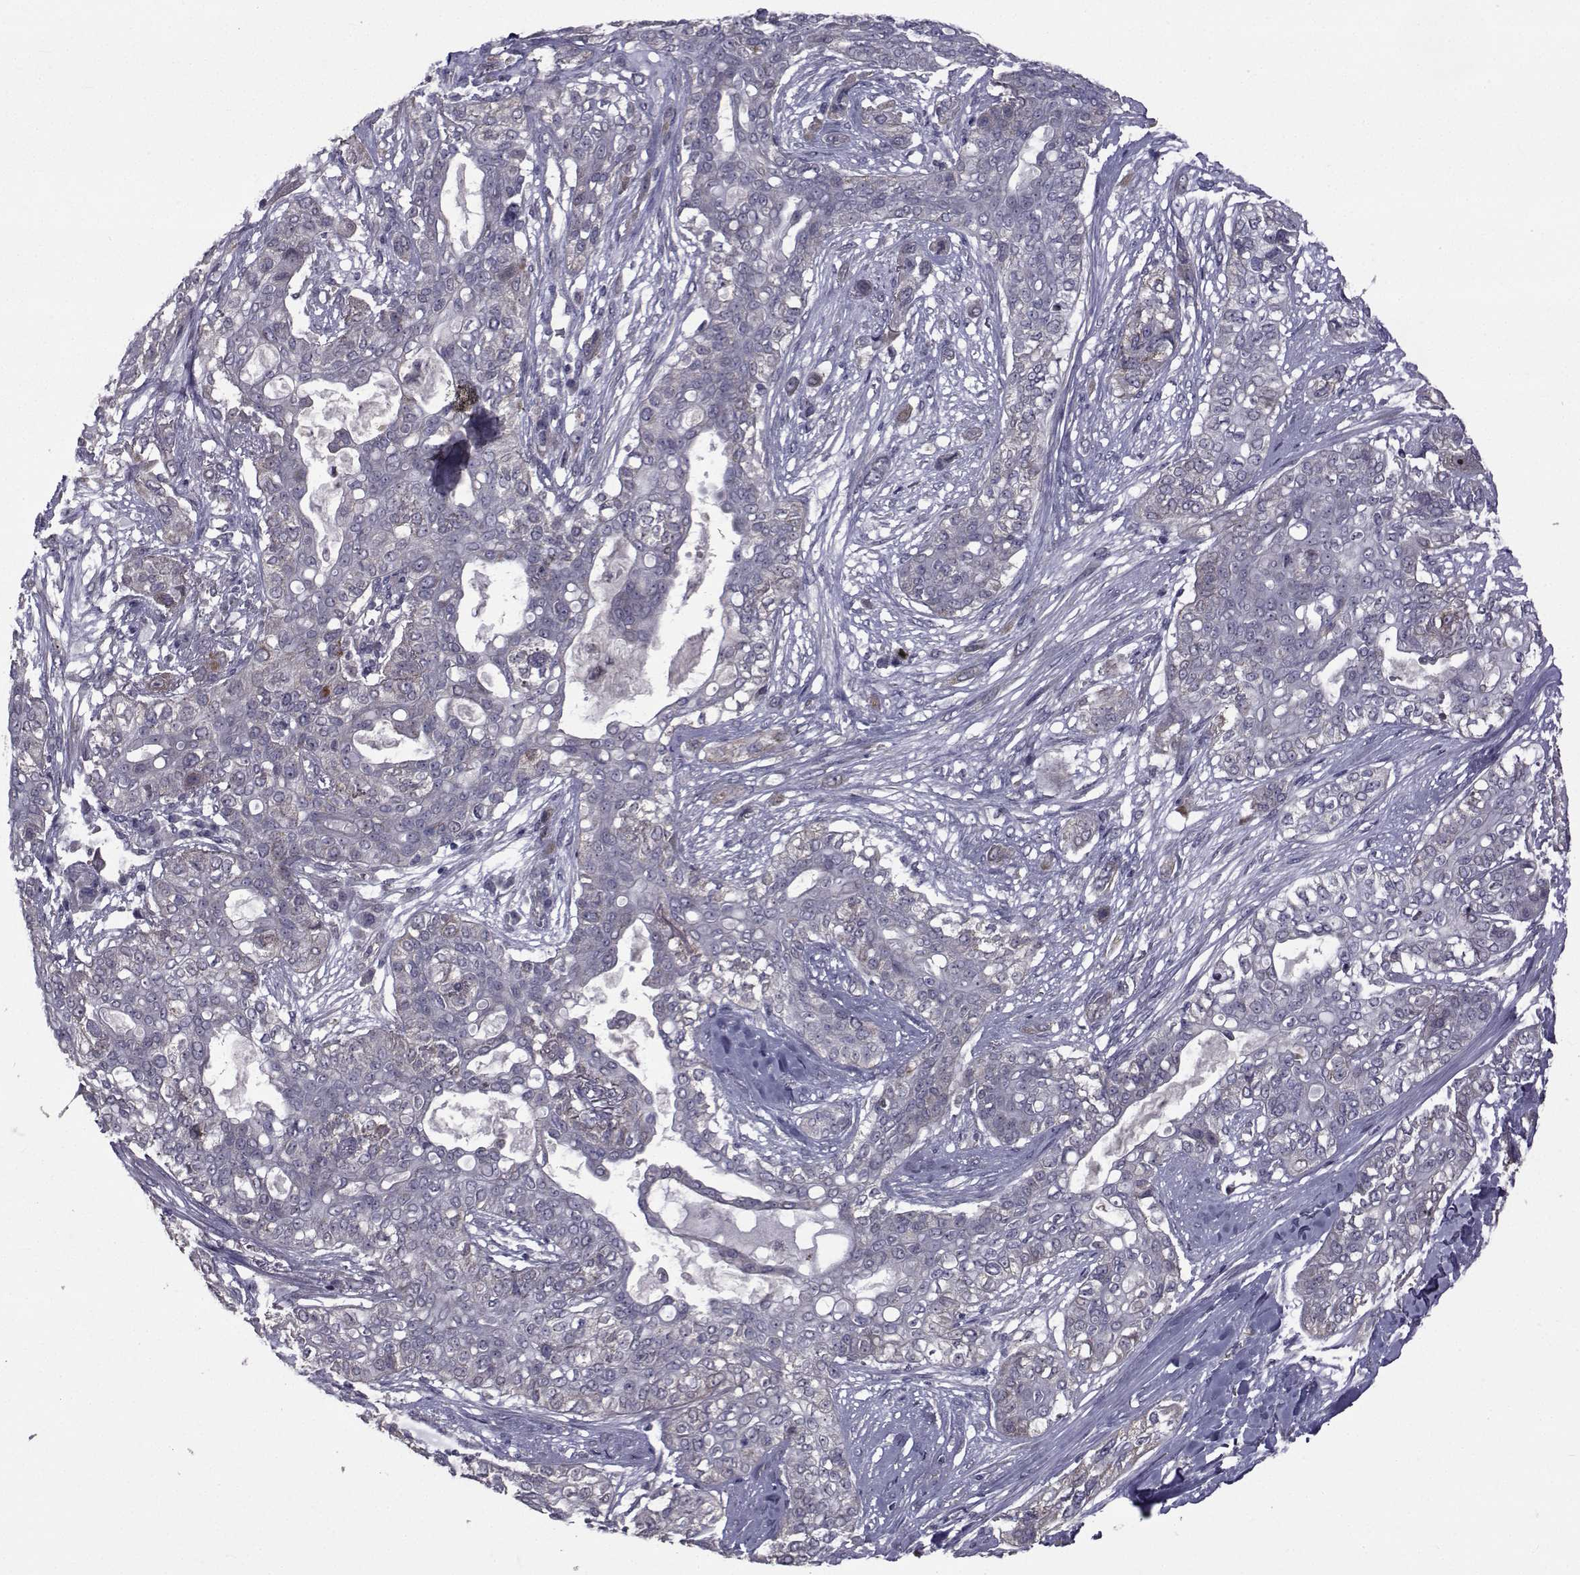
{"staining": {"intensity": "negative", "quantity": "none", "location": "none"}, "tissue": "lung cancer", "cell_type": "Tumor cells", "image_type": "cancer", "snomed": [{"axis": "morphology", "description": "Squamous cell carcinoma, NOS"}, {"axis": "topography", "description": "Lung"}], "caption": "Immunohistochemical staining of human lung cancer exhibits no significant positivity in tumor cells.", "gene": "CFAP74", "patient": {"sex": "female", "age": 70}}